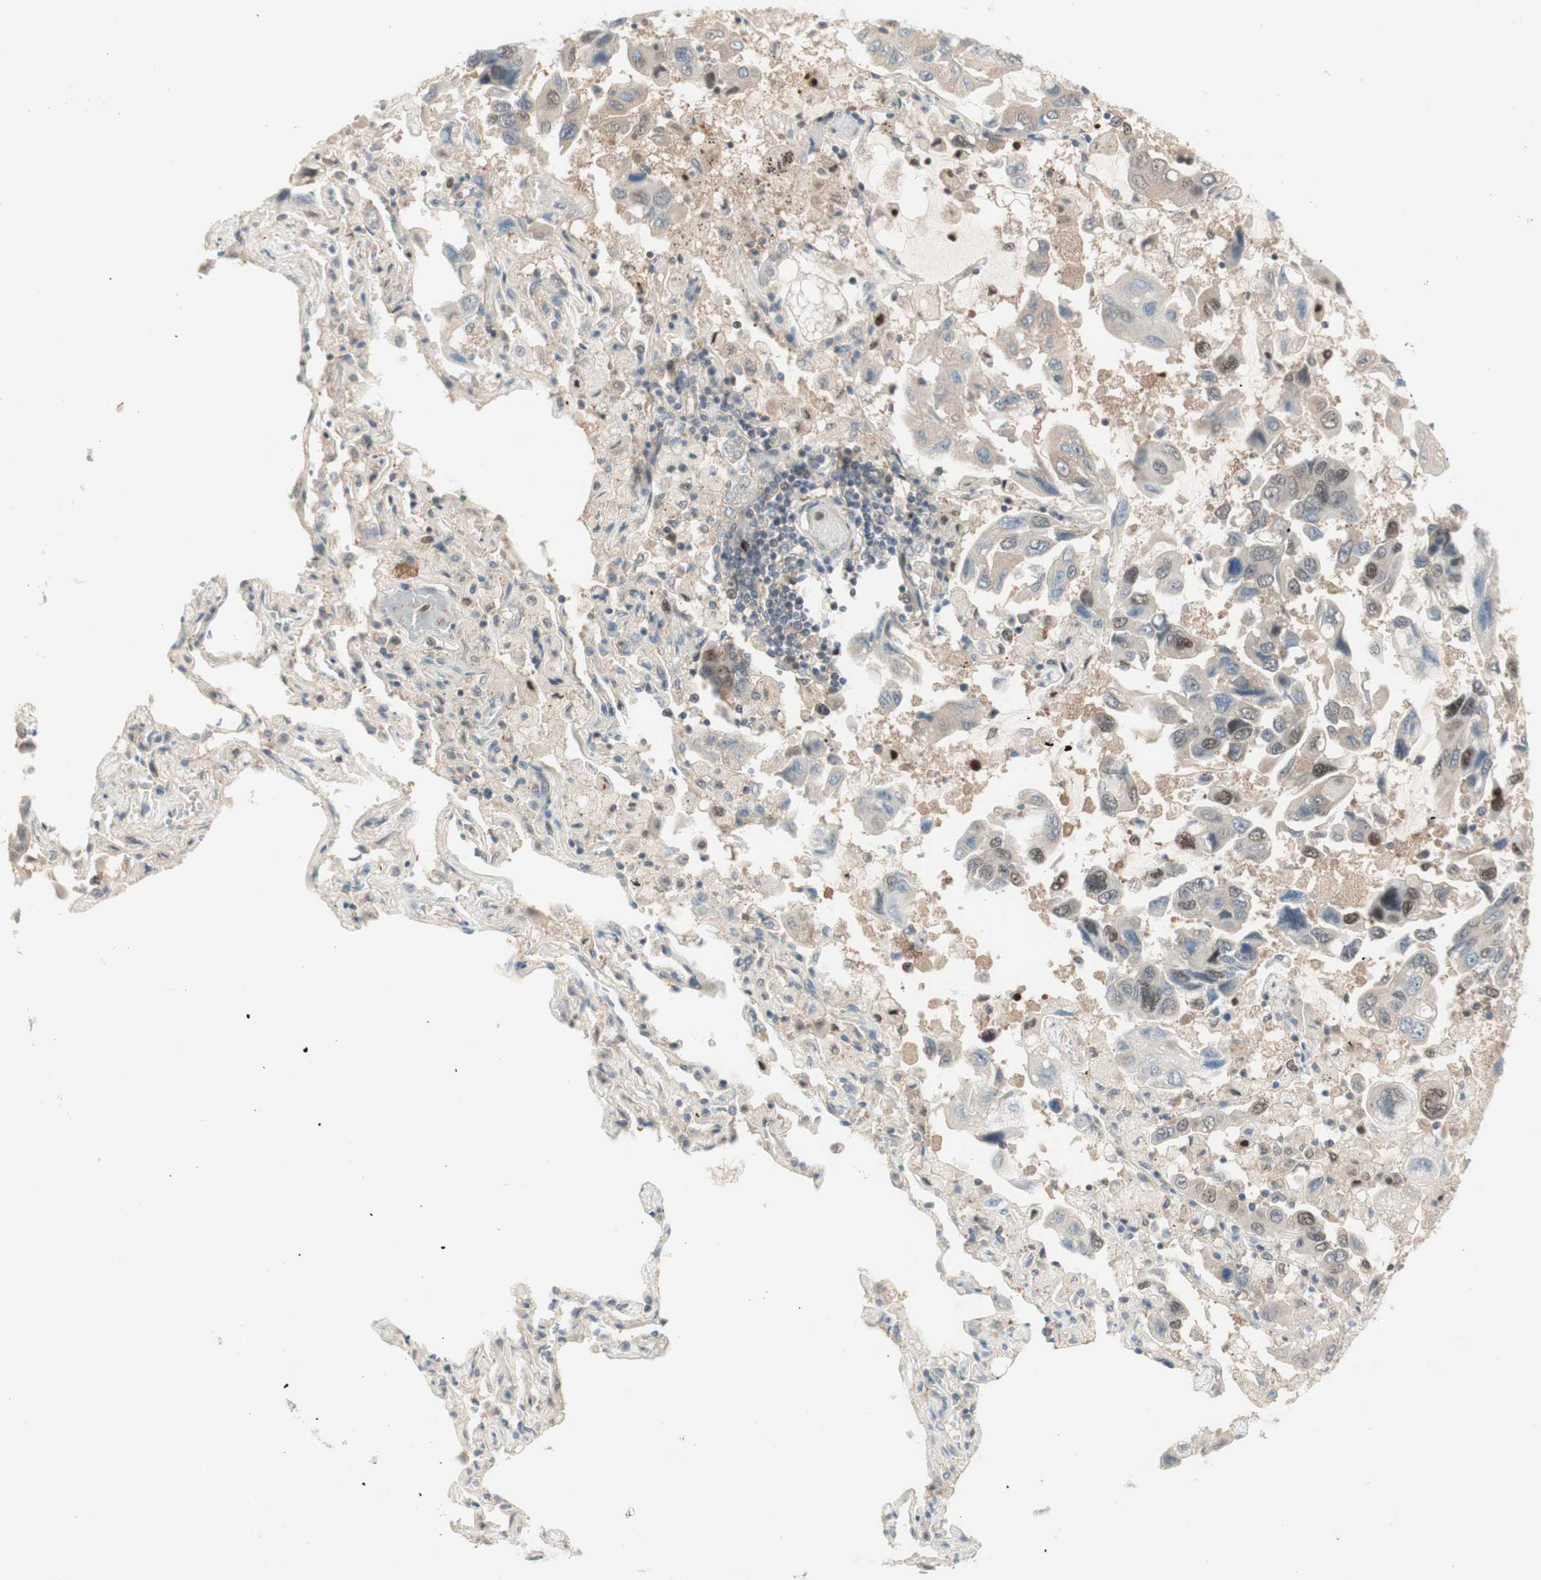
{"staining": {"intensity": "moderate", "quantity": "<25%", "location": "nuclear"}, "tissue": "lung cancer", "cell_type": "Tumor cells", "image_type": "cancer", "snomed": [{"axis": "morphology", "description": "Adenocarcinoma, NOS"}, {"axis": "topography", "description": "Lung"}], "caption": "This is an image of IHC staining of lung adenocarcinoma, which shows moderate expression in the nuclear of tumor cells.", "gene": "RFNG", "patient": {"sex": "male", "age": 64}}